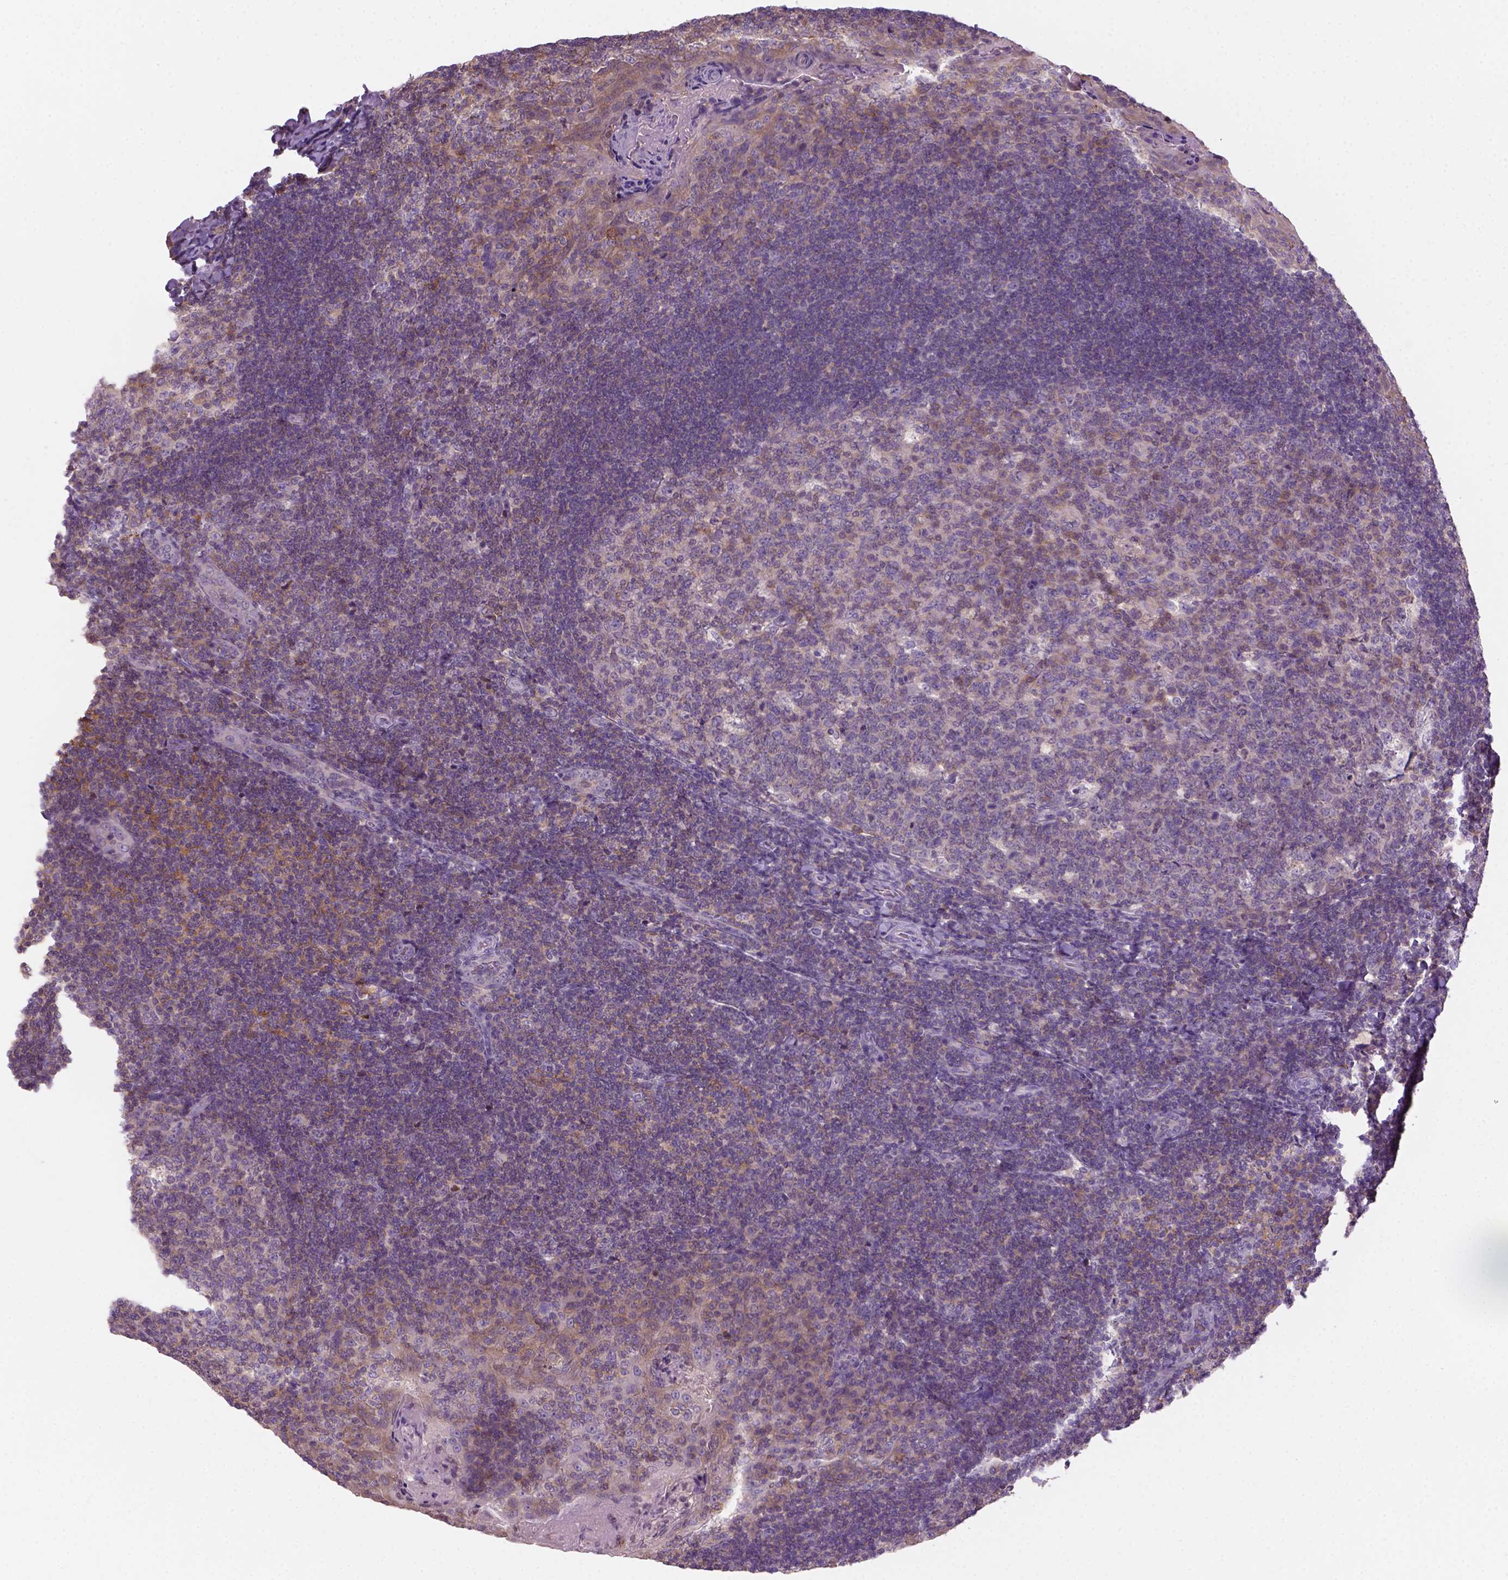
{"staining": {"intensity": "moderate", "quantity": "<25%", "location": "cytoplasmic/membranous"}, "tissue": "tonsil", "cell_type": "Germinal center cells", "image_type": "normal", "snomed": [{"axis": "morphology", "description": "Normal tissue, NOS"}, {"axis": "topography", "description": "Tonsil"}], "caption": "Immunohistochemistry (IHC) micrograph of normal tonsil stained for a protein (brown), which demonstrates low levels of moderate cytoplasmic/membranous staining in approximately <25% of germinal center cells.", "gene": "GOT1", "patient": {"sex": "male", "age": 17}}